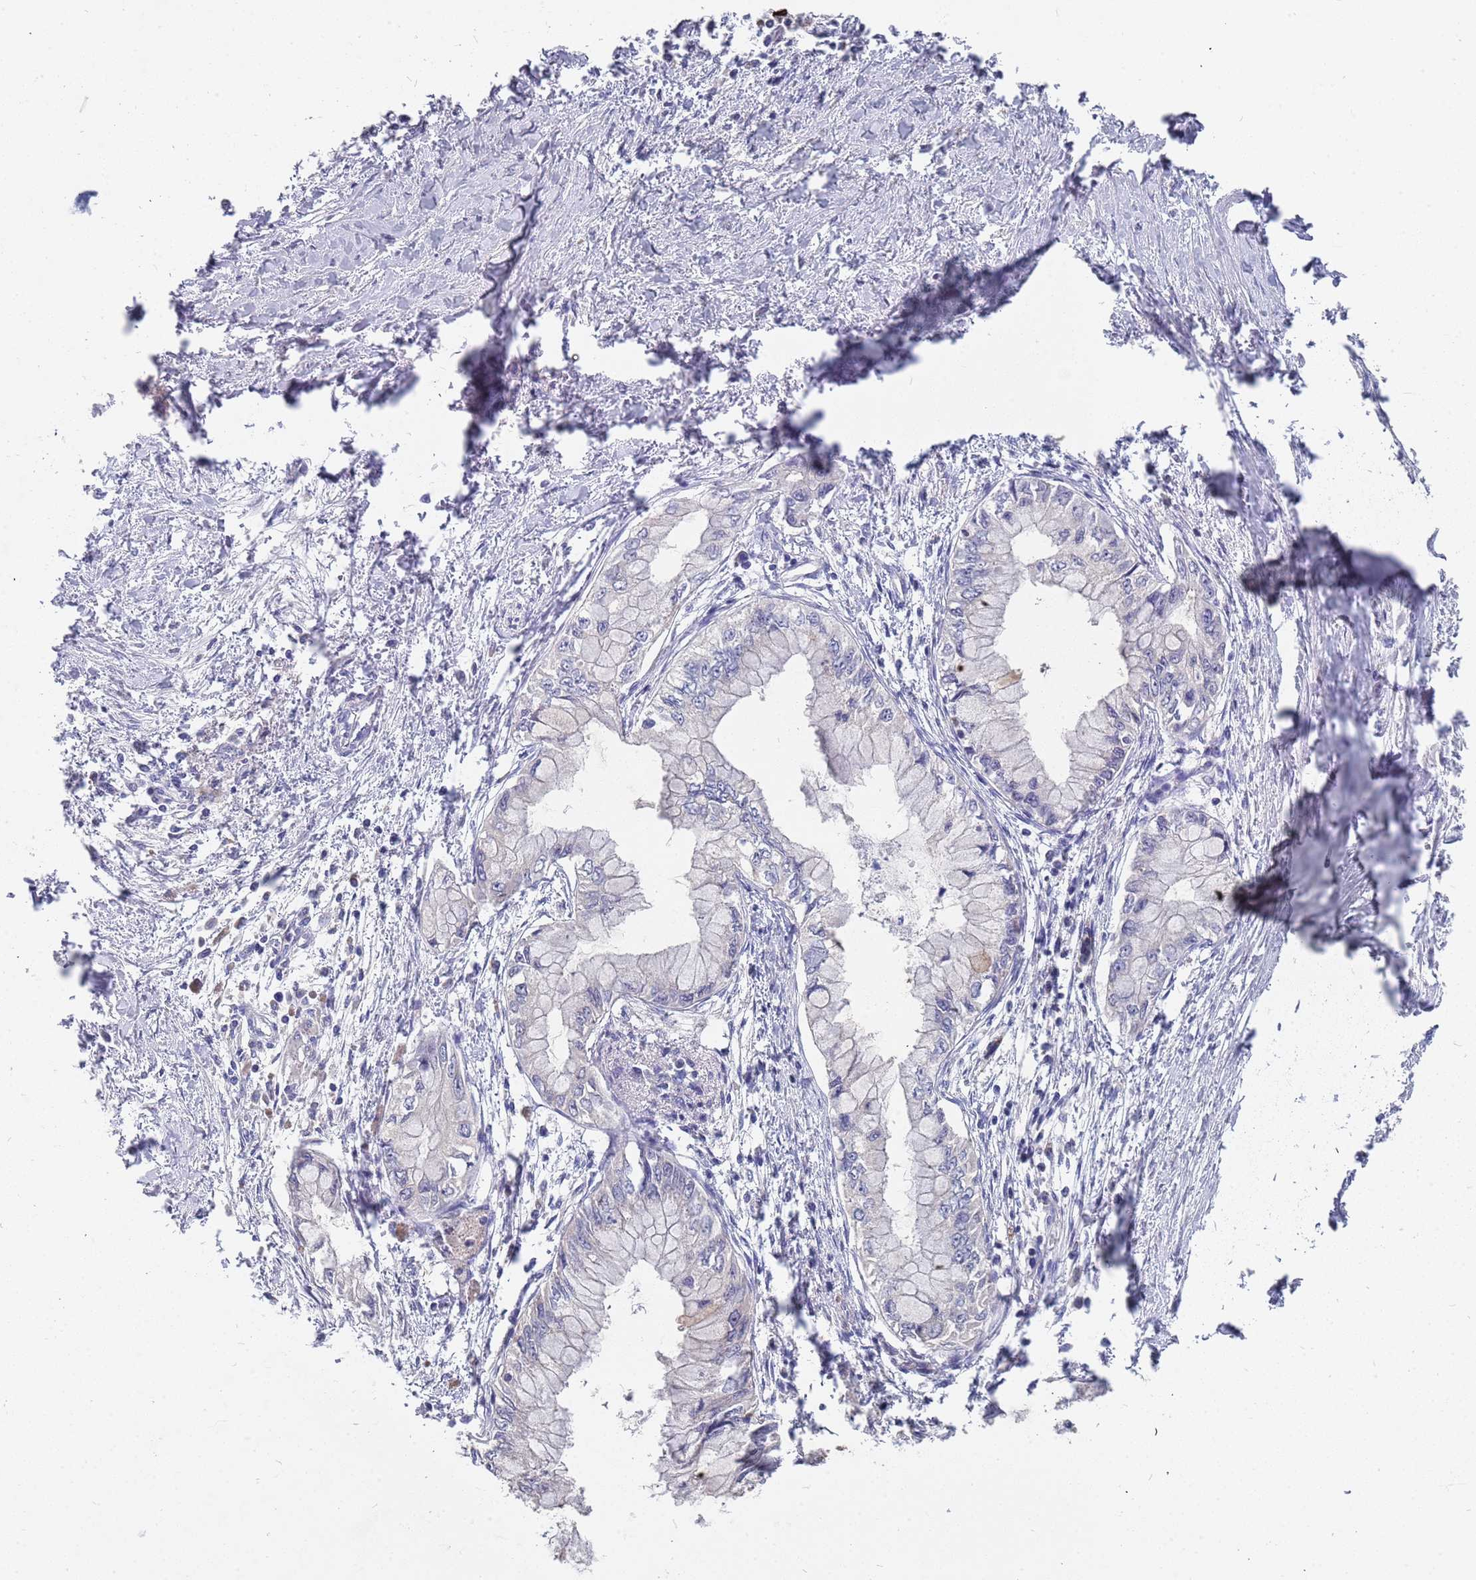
{"staining": {"intensity": "negative", "quantity": "none", "location": "none"}, "tissue": "pancreatic cancer", "cell_type": "Tumor cells", "image_type": "cancer", "snomed": [{"axis": "morphology", "description": "Adenocarcinoma, NOS"}, {"axis": "topography", "description": "Pancreas"}], "caption": "There is no significant staining in tumor cells of adenocarcinoma (pancreatic).", "gene": "TCEANC2", "patient": {"sex": "male", "age": 48}}